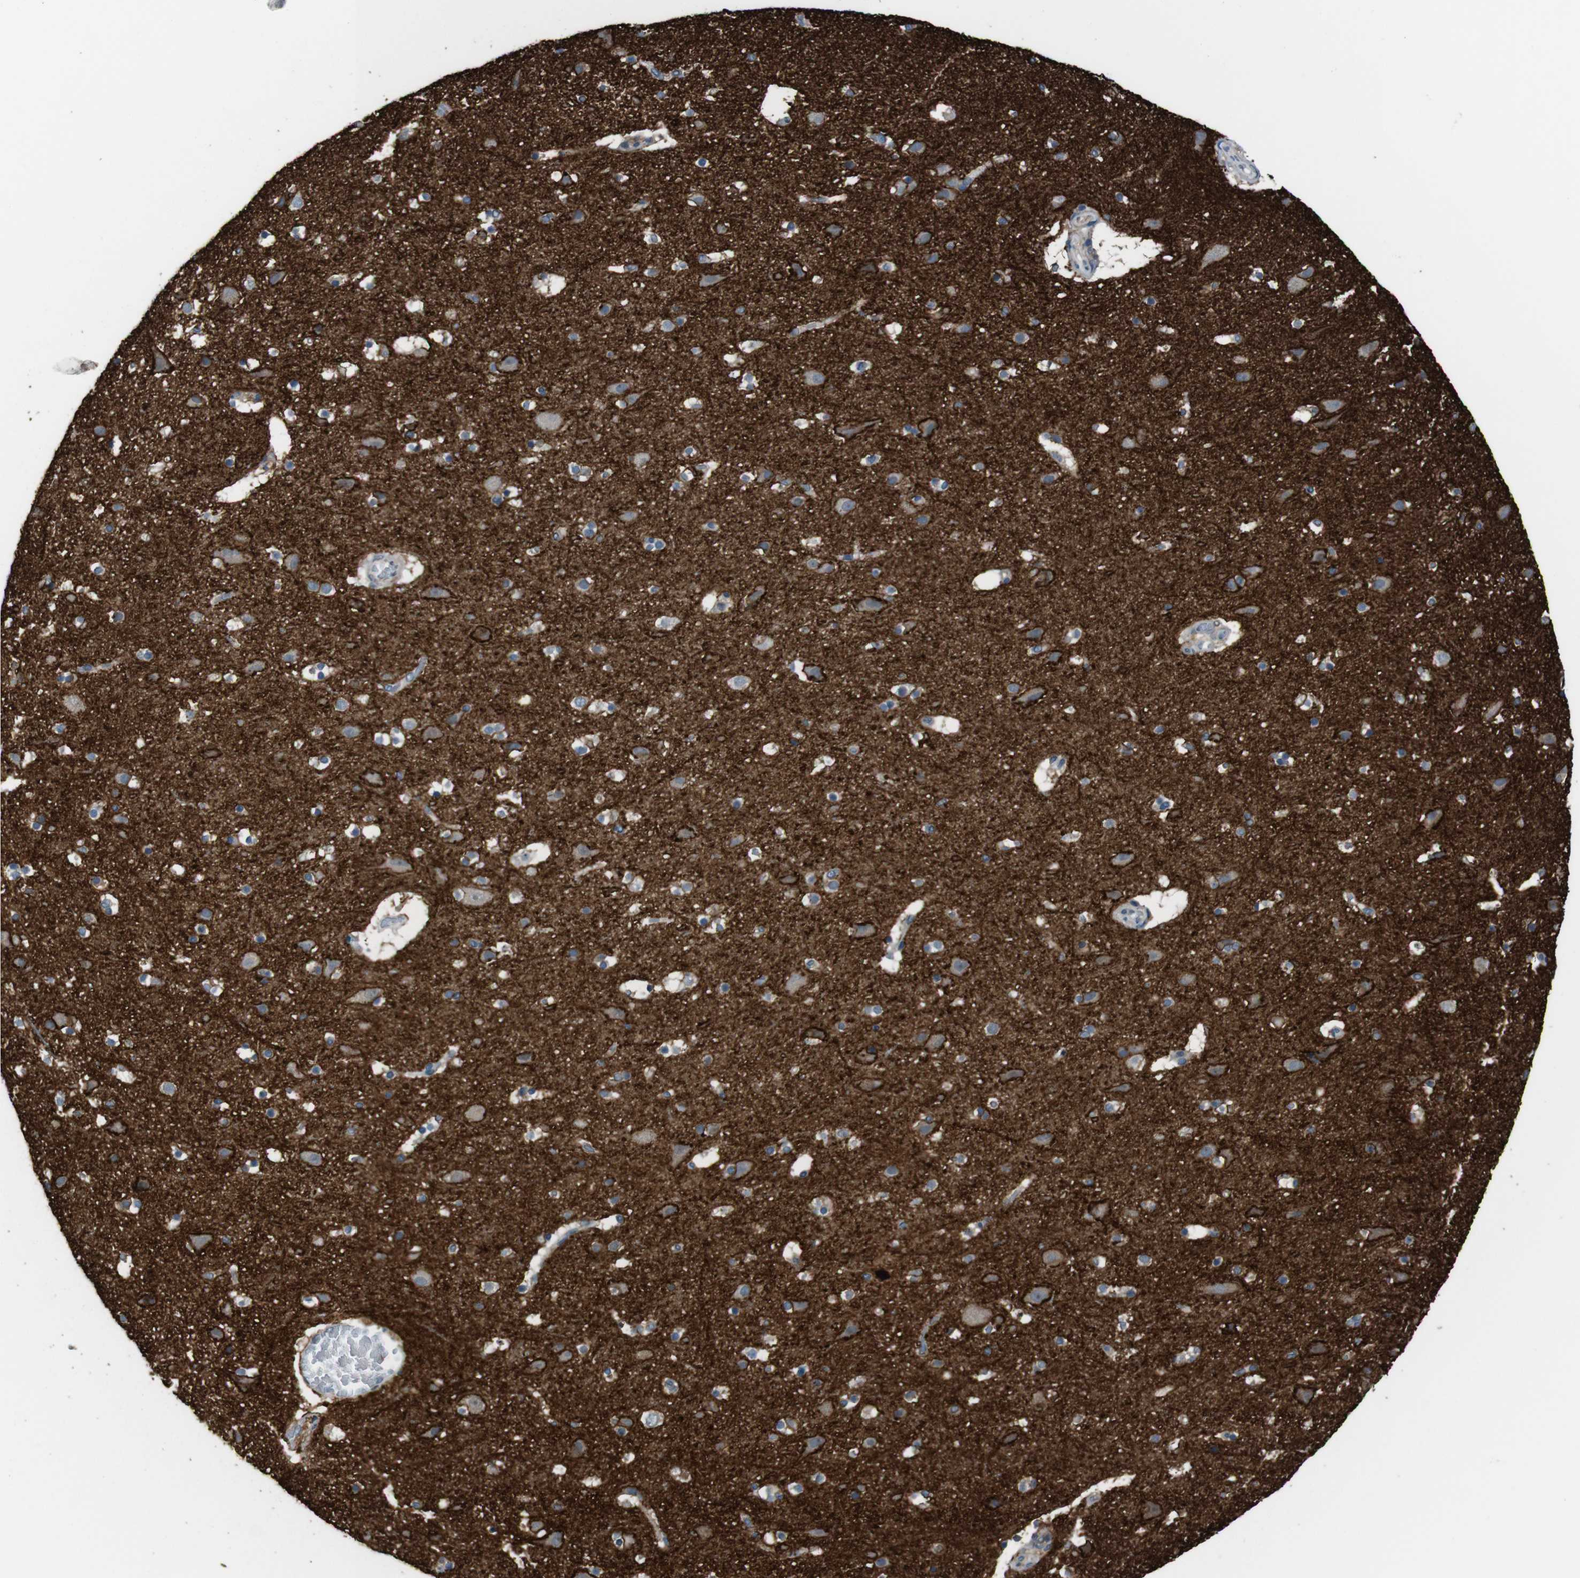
{"staining": {"intensity": "negative", "quantity": "none", "location": "none"}, "tissue": "cerebral cortex", "cell_type": "Endothelial cells", "image_type": "normal", "snomed": [{"axis": "morphology", "description": "Normal tissue, NOS"}, {"axis": "topography", "description": "Cerebral cortex"}], "caption": "This photomicrograph is of benign cerebral cortex stained with IHC to label a protein in brown with the nuclei are counter-stained blue. There is no positivity in endothelial cells.", "gene": "ATP2B1", "patient": {"sex": "male", "age": 45}}